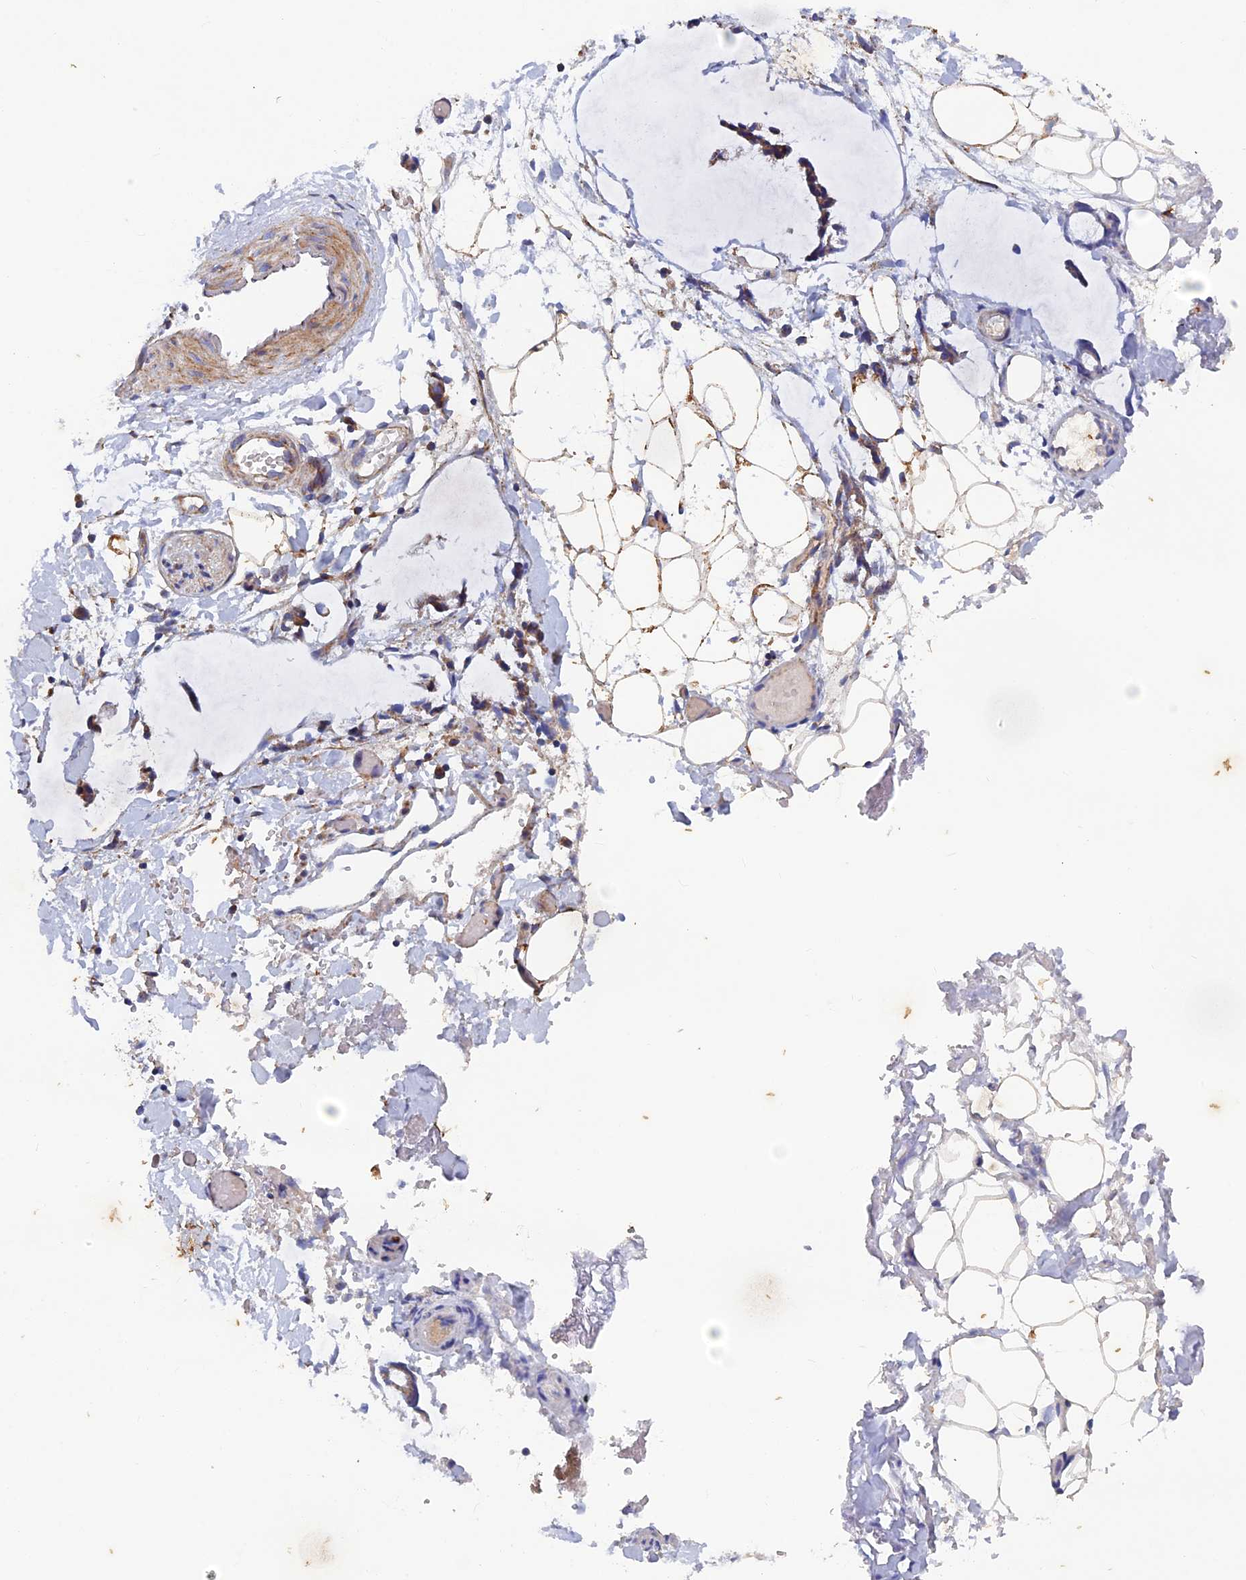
{"staining": {"intensity": "moderate", "quantity": "25%-75%", "location": "cytoplasmic/membranous"}, "tissue": "adipose tissue", "cell_type": "Adipocytes", "image_type": "normal", "snomed": [{"axis": "morphology", "description": "Normal tissue, NOS"}, {"axis": "morphology", "description": "Adenocarcinoma, NOS"}, {"axis": "topography", "description": "Smooth muscle"}, {"axis": "topography", "description": "Colon"}], "caption": "IHC of benign adipose tissue displays medium levels of moderate cytoplasmic/membranous staining in about 25%-75% of adipocytes.", "gene": "AP4S1", "patient": {"sex": "male", "age": 14}}